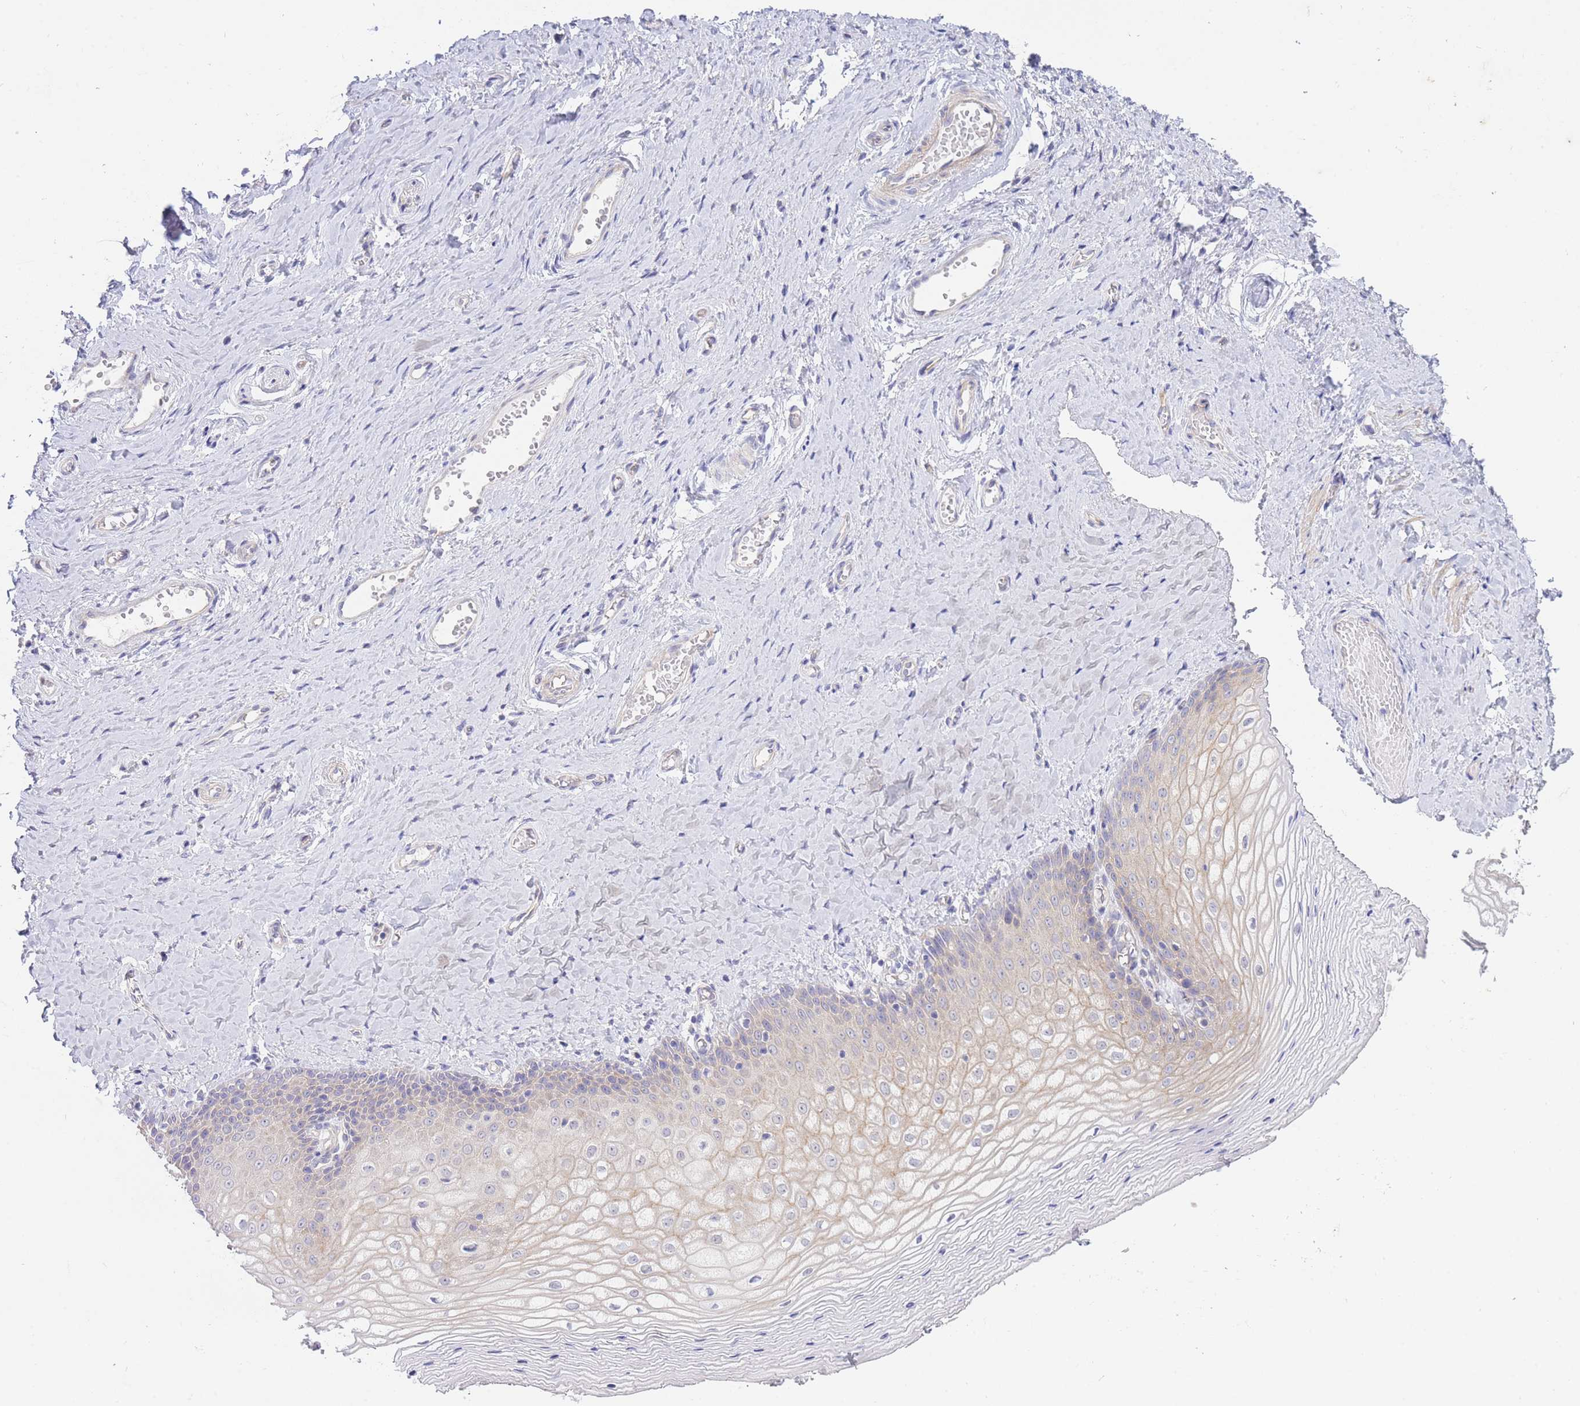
{"staining": {"intensity": "weak", "quantity": "25%-75%", "location": "cytoplasmic/membranous"}, "tissue": "vagina", "cell_type": "Squamous epithelial cells", "image_type": "normal", "snomed": [{"axis": "morphology", "description": "Normal tissue, NOS"}, {"axis": "topography", "description": "Vagina"}], "caption": "This histopathology image reveals unremarkable vagina stained with immunohistochemistry to label a protein in brown. The cytoplasmic/membranous of squamous epithelial cells show weak positivity for the protein. Nuclei are counter-stained blue.", "gene": "SUGT1", "patient": {"sex": "female", "age": 65}}